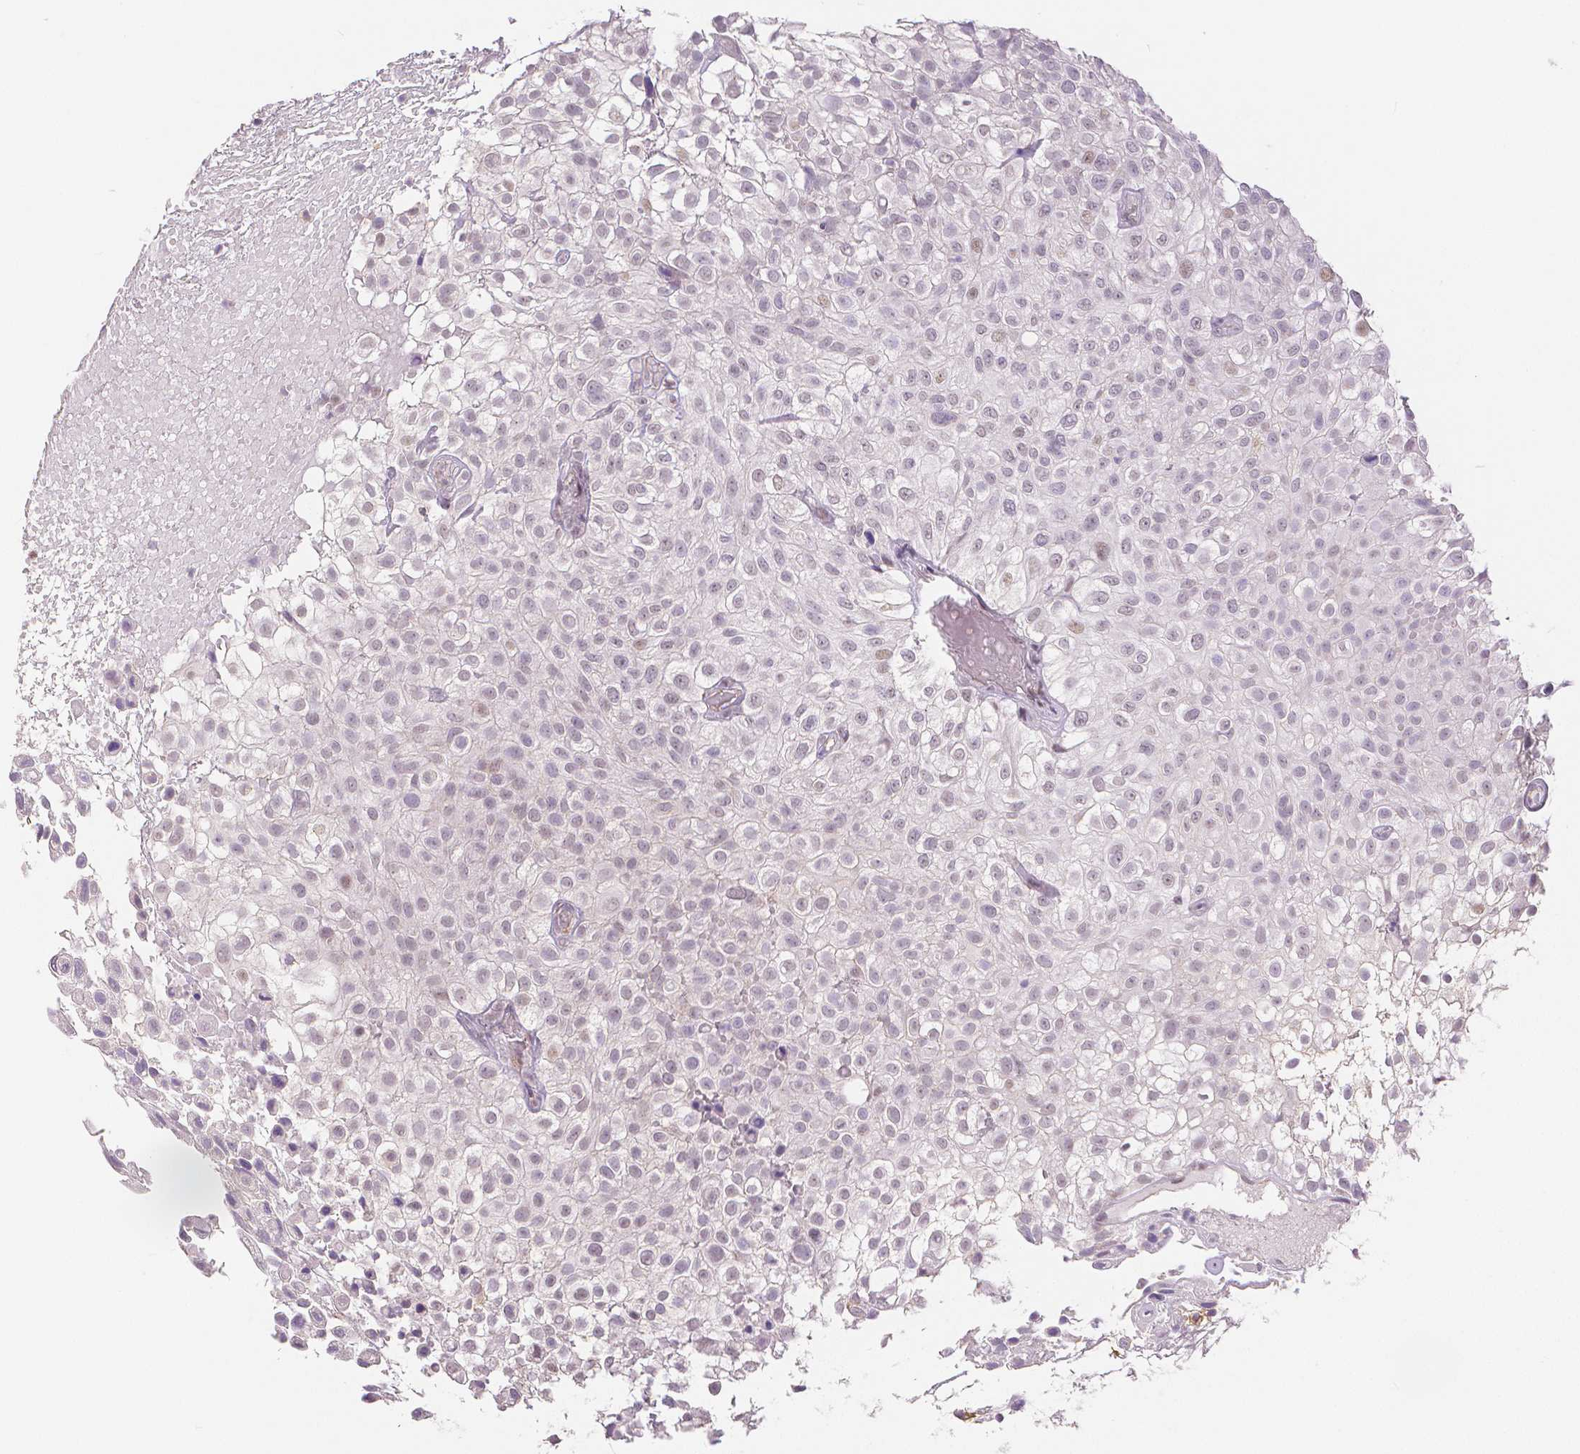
{"staining": {"intensity": "negative", "quantity": "none", "location": "none"}, "tissue": "urothelial cancer", "cell_type": "Tumor cells", "image_type": "cancer", "snomed": [{"axis": "morphology", "description": "Urothelial carcinoma, High grade"}, {"axis": "topography", "description": "Urinary bladder"}], "caption": "Immunohistochemistry (IHC) image of urothelial cancer stained for a protein (brown), which shows no positivity in tumor cells.", "gene": "OCLN", "patient": {"sex": "male", "age": 56}}